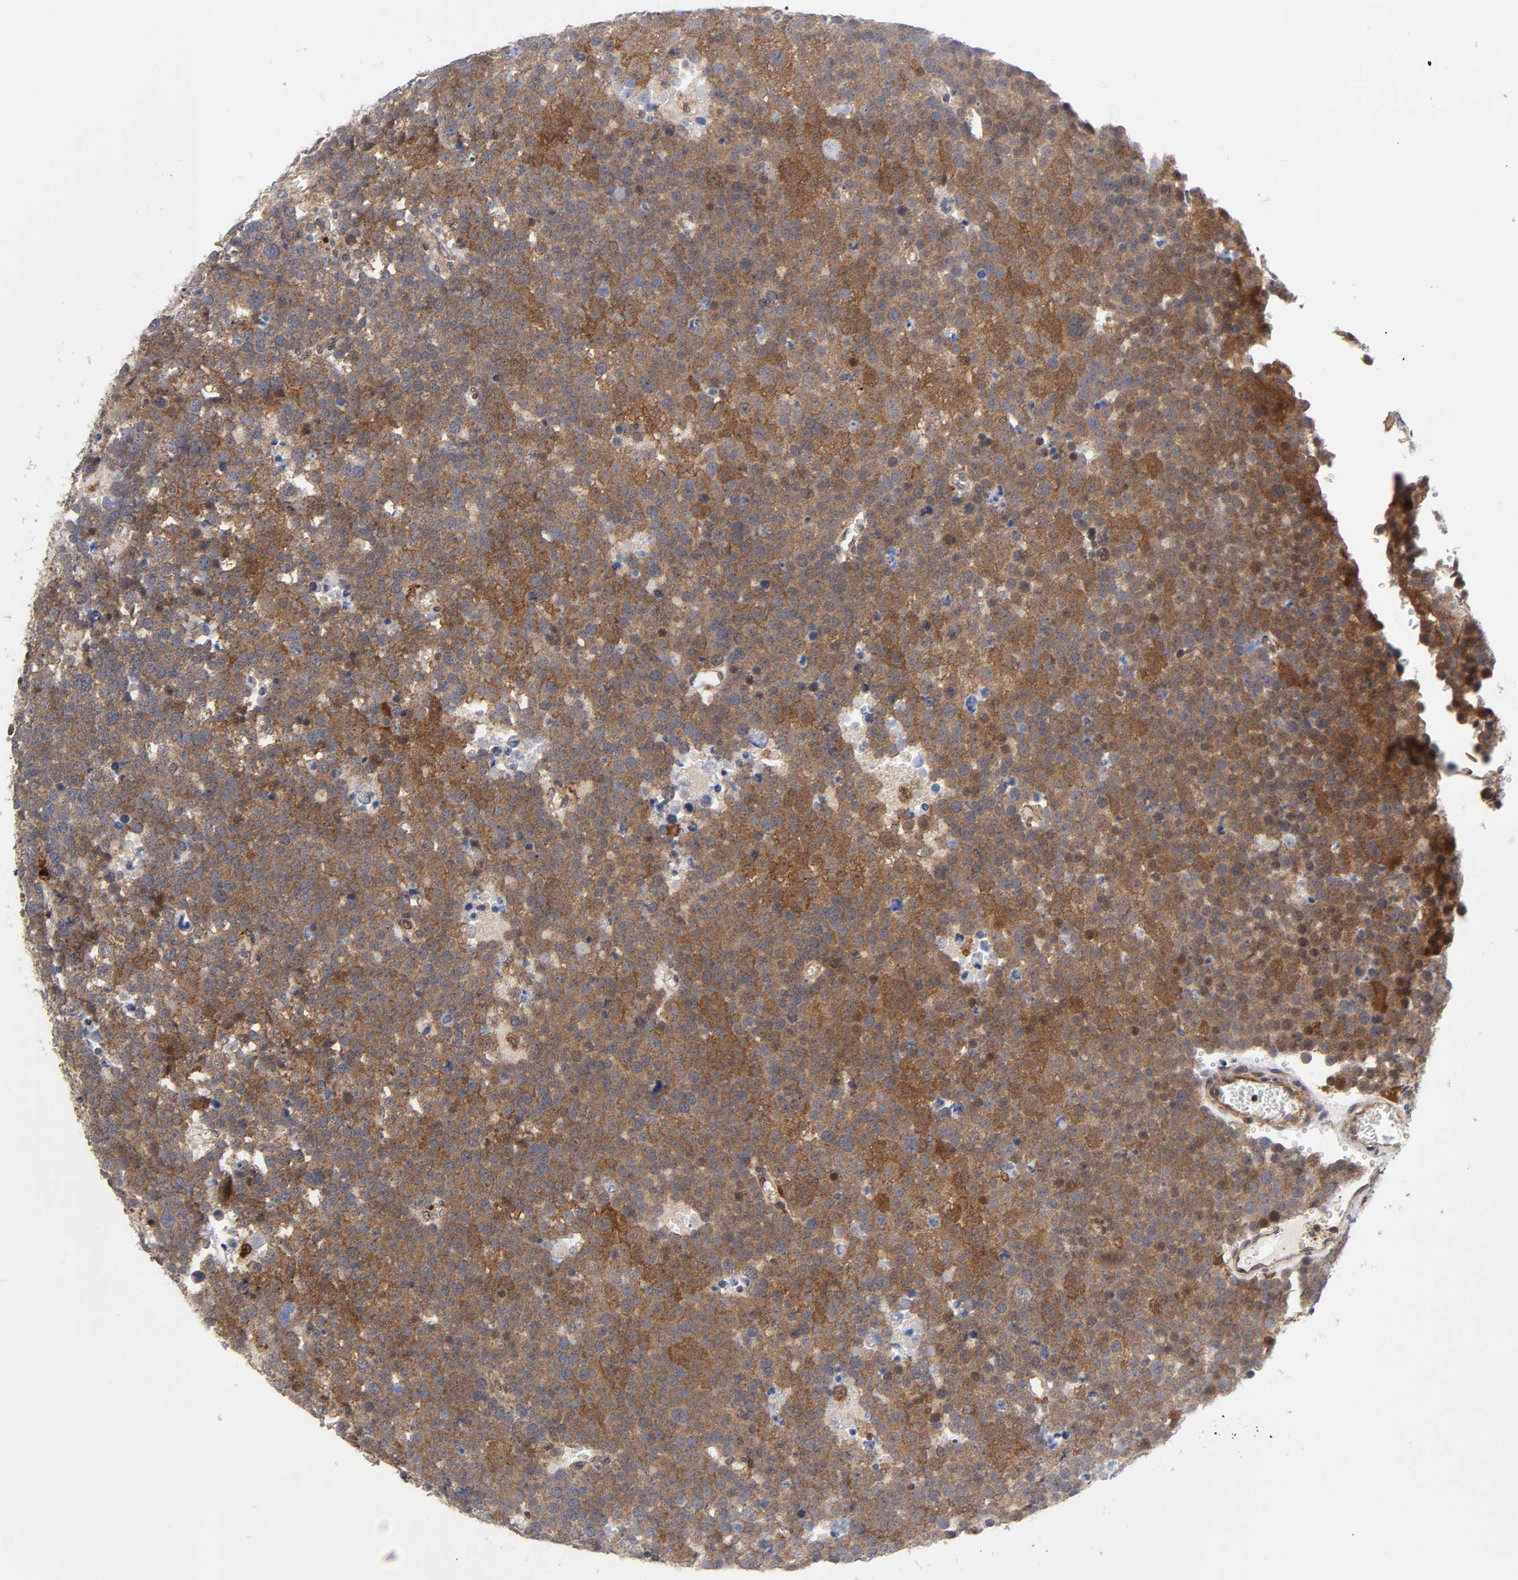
{"staining": {"intensity": "moderate", "quantity": ">75%", "location": "cytoplasmic/membranous"}, "tissue": "testis cancer", "cell_type": "Tumor cells", "image_type": "cancer", "snomed": [{"axis": "morphology", "description": "Seminoma, NOS"}, {"axis": "topography", "description": "Testis"}], "caption": "Tumor cells demonstrate medium levels of moderate cytoplasmic/membranous positivity in about >75% of cells in human testis cancer (seminoma). The protein of interest is shown in brown color, while the nuclei are stained blue.", "gene": "CASP9", "patient": {"sex": "male", "age": 71}}